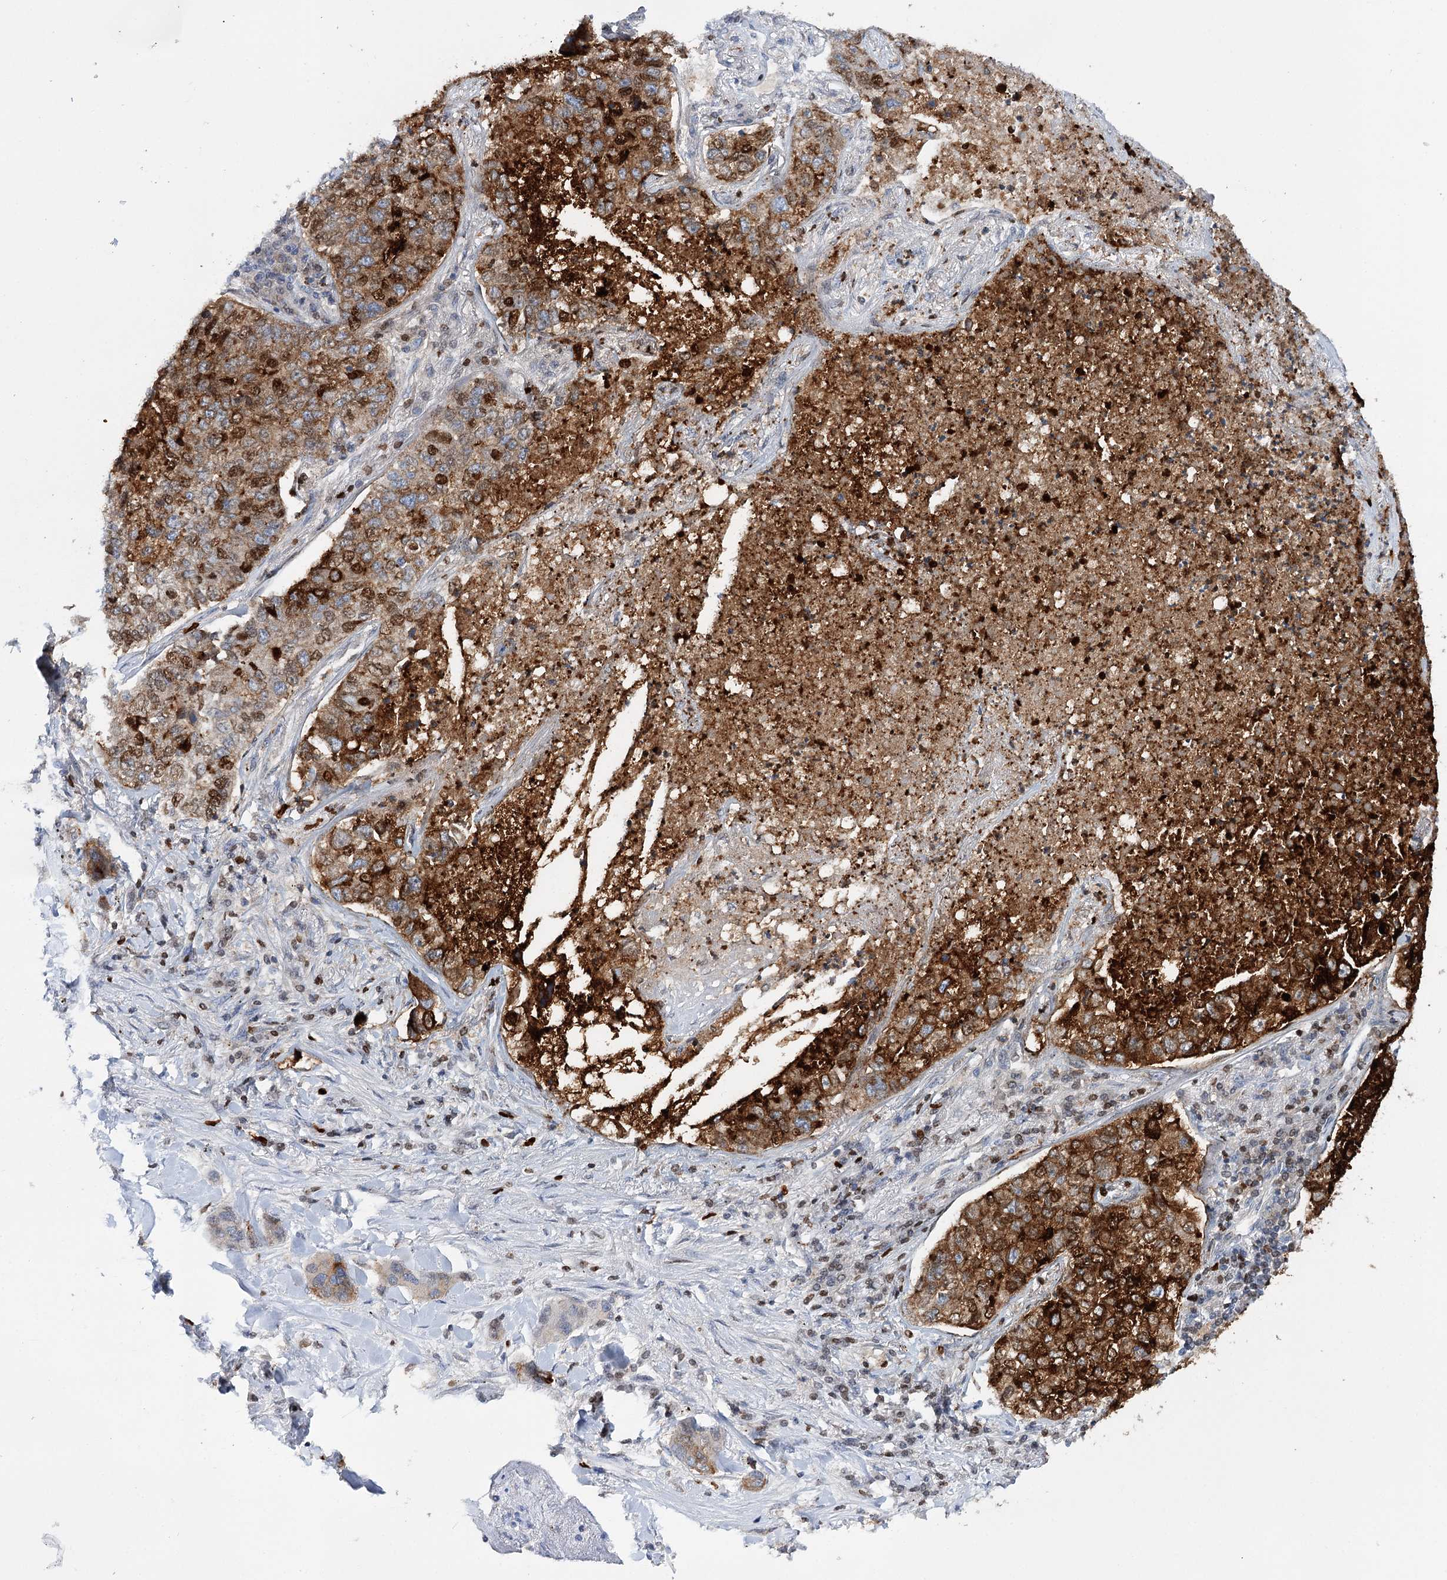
{"staining": {"intensity": "strong", "quantity": ">75%", "location": "cytoplasmic/membranous,nuclear"}, "tissue": "lung cancer", "cell_type": "Tumor cells", "image_type": "cancer", "snomed": [{"axis": "morphology", "description": "Adenocarcinoma, NOS"}, {"axis": "topography", "description": "Lung"}], "caption": "Immunohistochemistry micrograph of human lung adenocarcinoma stained for a protein (brown), which shows high levels of strong cytoplasmic/membranous and nuclear staining in about >75% of tumor cells.", "gene": "CEACAM8", "patient": {"sex": "male", "age": 49}}